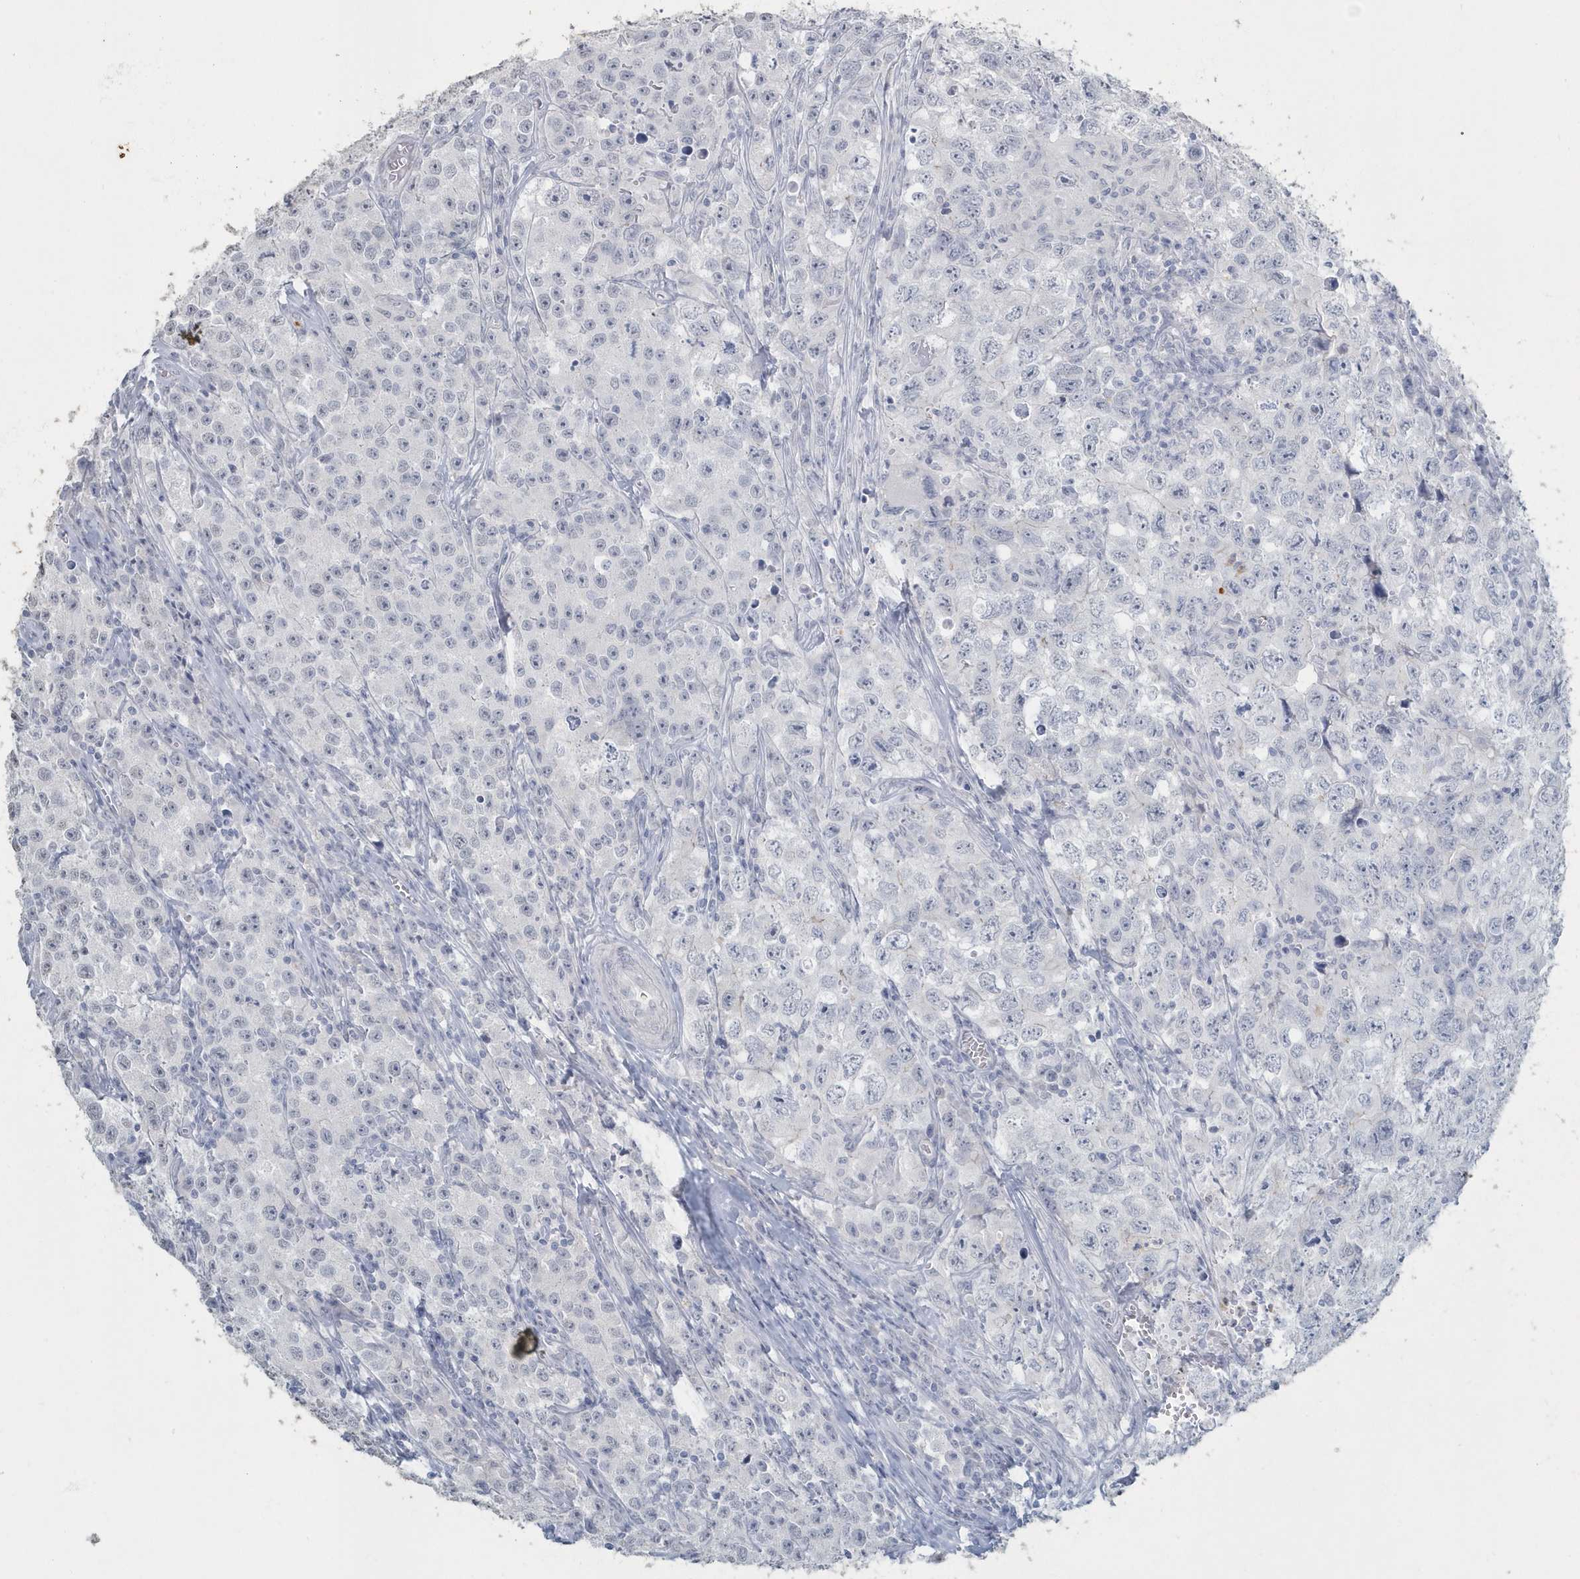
{"staining": {"intensity": "negative", "quantity": "none", "location": "none"}, "tissue": "testis cancer", "cell_type": "Tumor cells", "image_type": "cancer", "snomed": [{"axis": "morphology", "description": "Seminoma, NOS"}, {"axis": "morphology", "description": "Carcinoma, Embryonal, NOS"}, {"axis": "topography", "description": "Testis"}], "caption": "Image shows no protein positivity in tumor cells of testis cancer (seminoma) tissue. (Stains: DAB (3,3'-diaminobenzidine) IHC with hematoxylin counter stain, Microscopy: brightfield microscopy at high magnification).", "gene": "MYOT", "patient": {"sex": "male", "age": 43}}